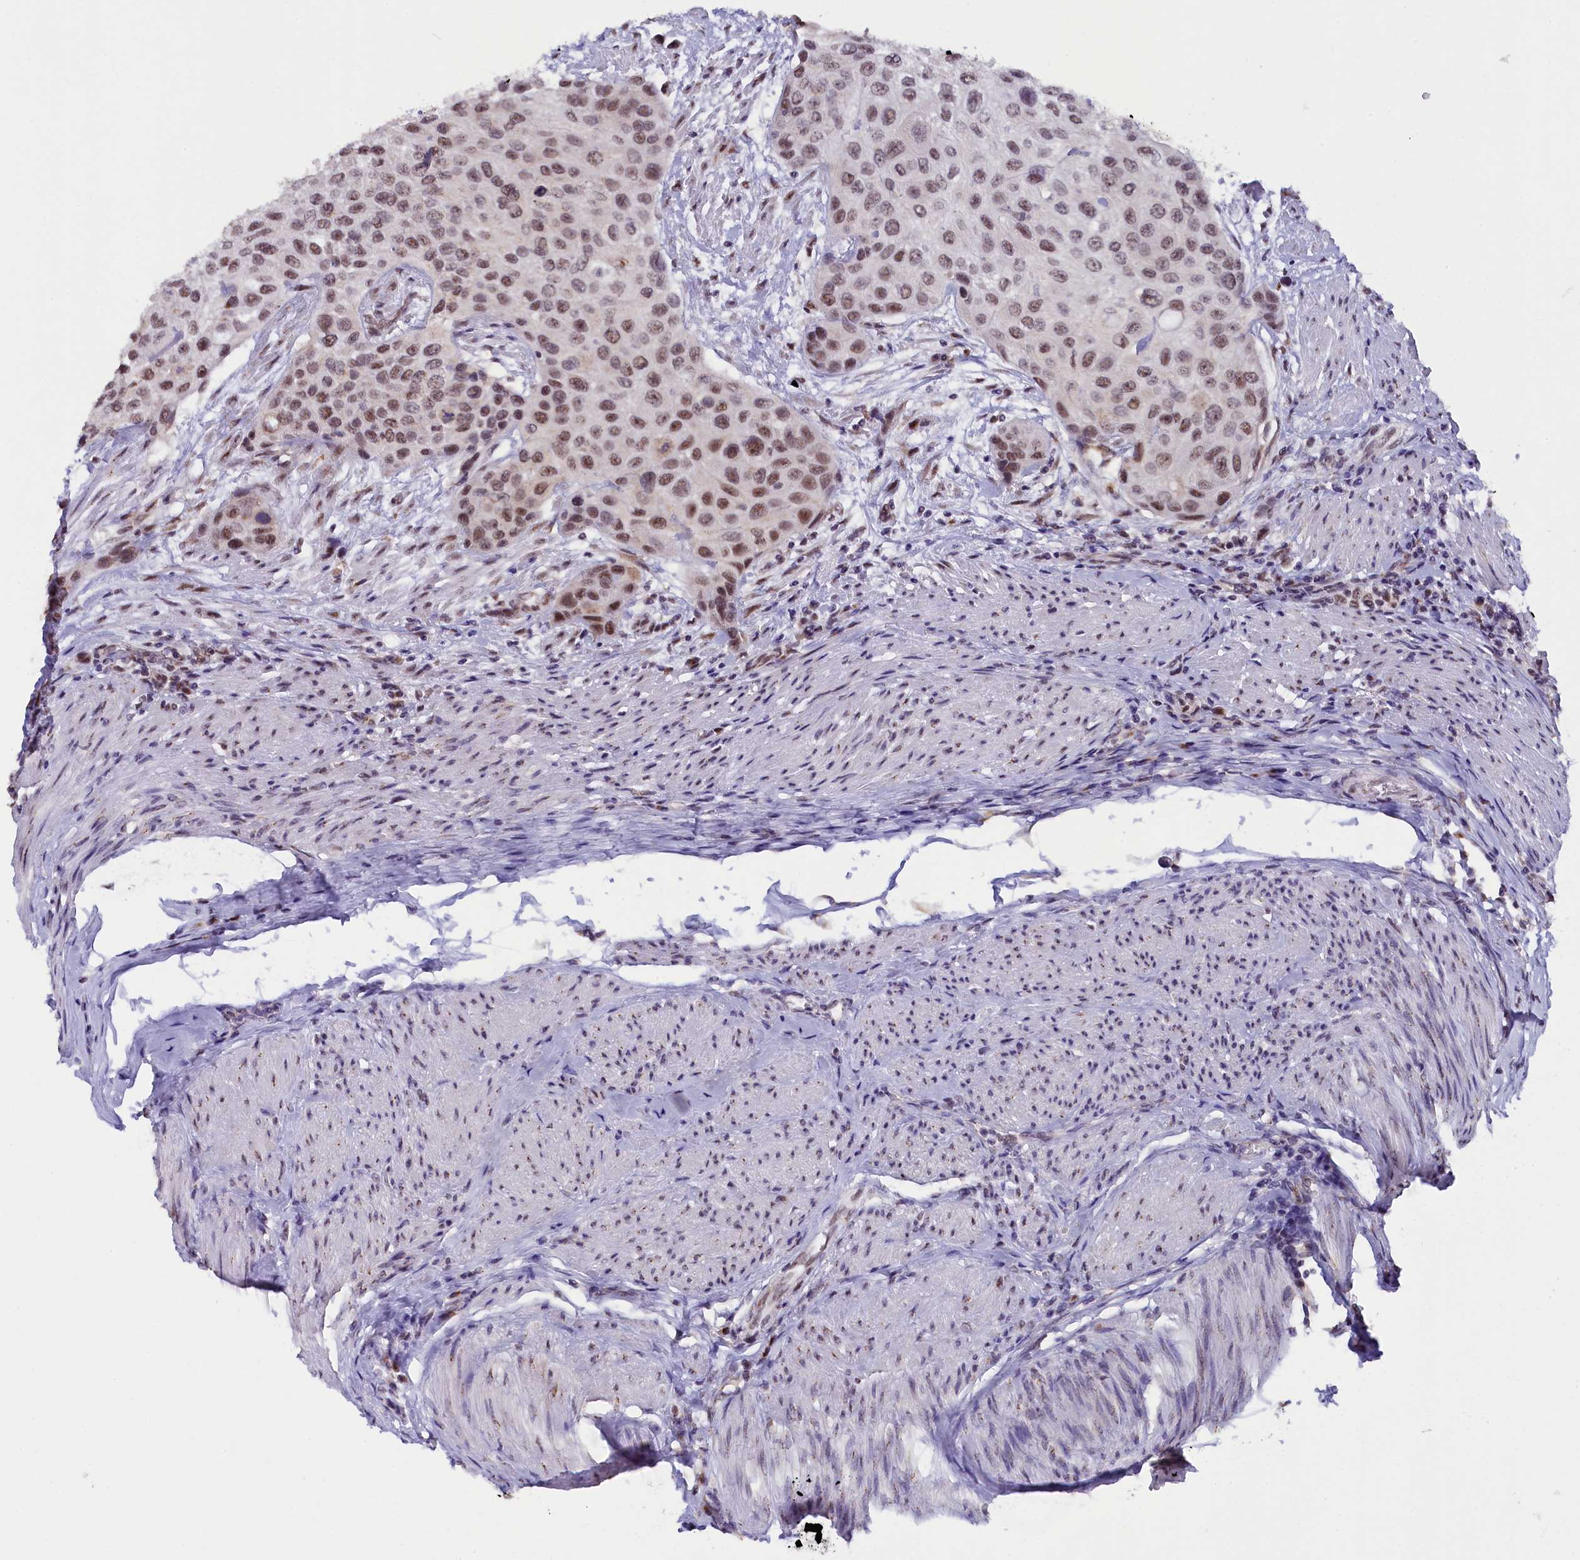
{"staining": {"intensity": "moderate", "quantity": ">75%", "location": "nuclear"}, "tissue": "urothelial cancer", "cell_type": "Tumor cells", "image_type": "cancer", "snomed": [{"axis": "morphology", "description": "Normal tissue, NOS"}, {"axis": "morphology", "description": "Urothelial carcinoma, High grade"}, {"axis": "topography", "description": "Vascular tissue"}, {"axis": "topography", "description": "Urinary bladder"}], "caption": "Urothelial cancer was stained to show a protein in brown. There is medium levels of moderate nuclear positivity in approximately >75% of tumor cells.", "gene": "NCBP1", "patient": {"sex": "female", "age": 56}}